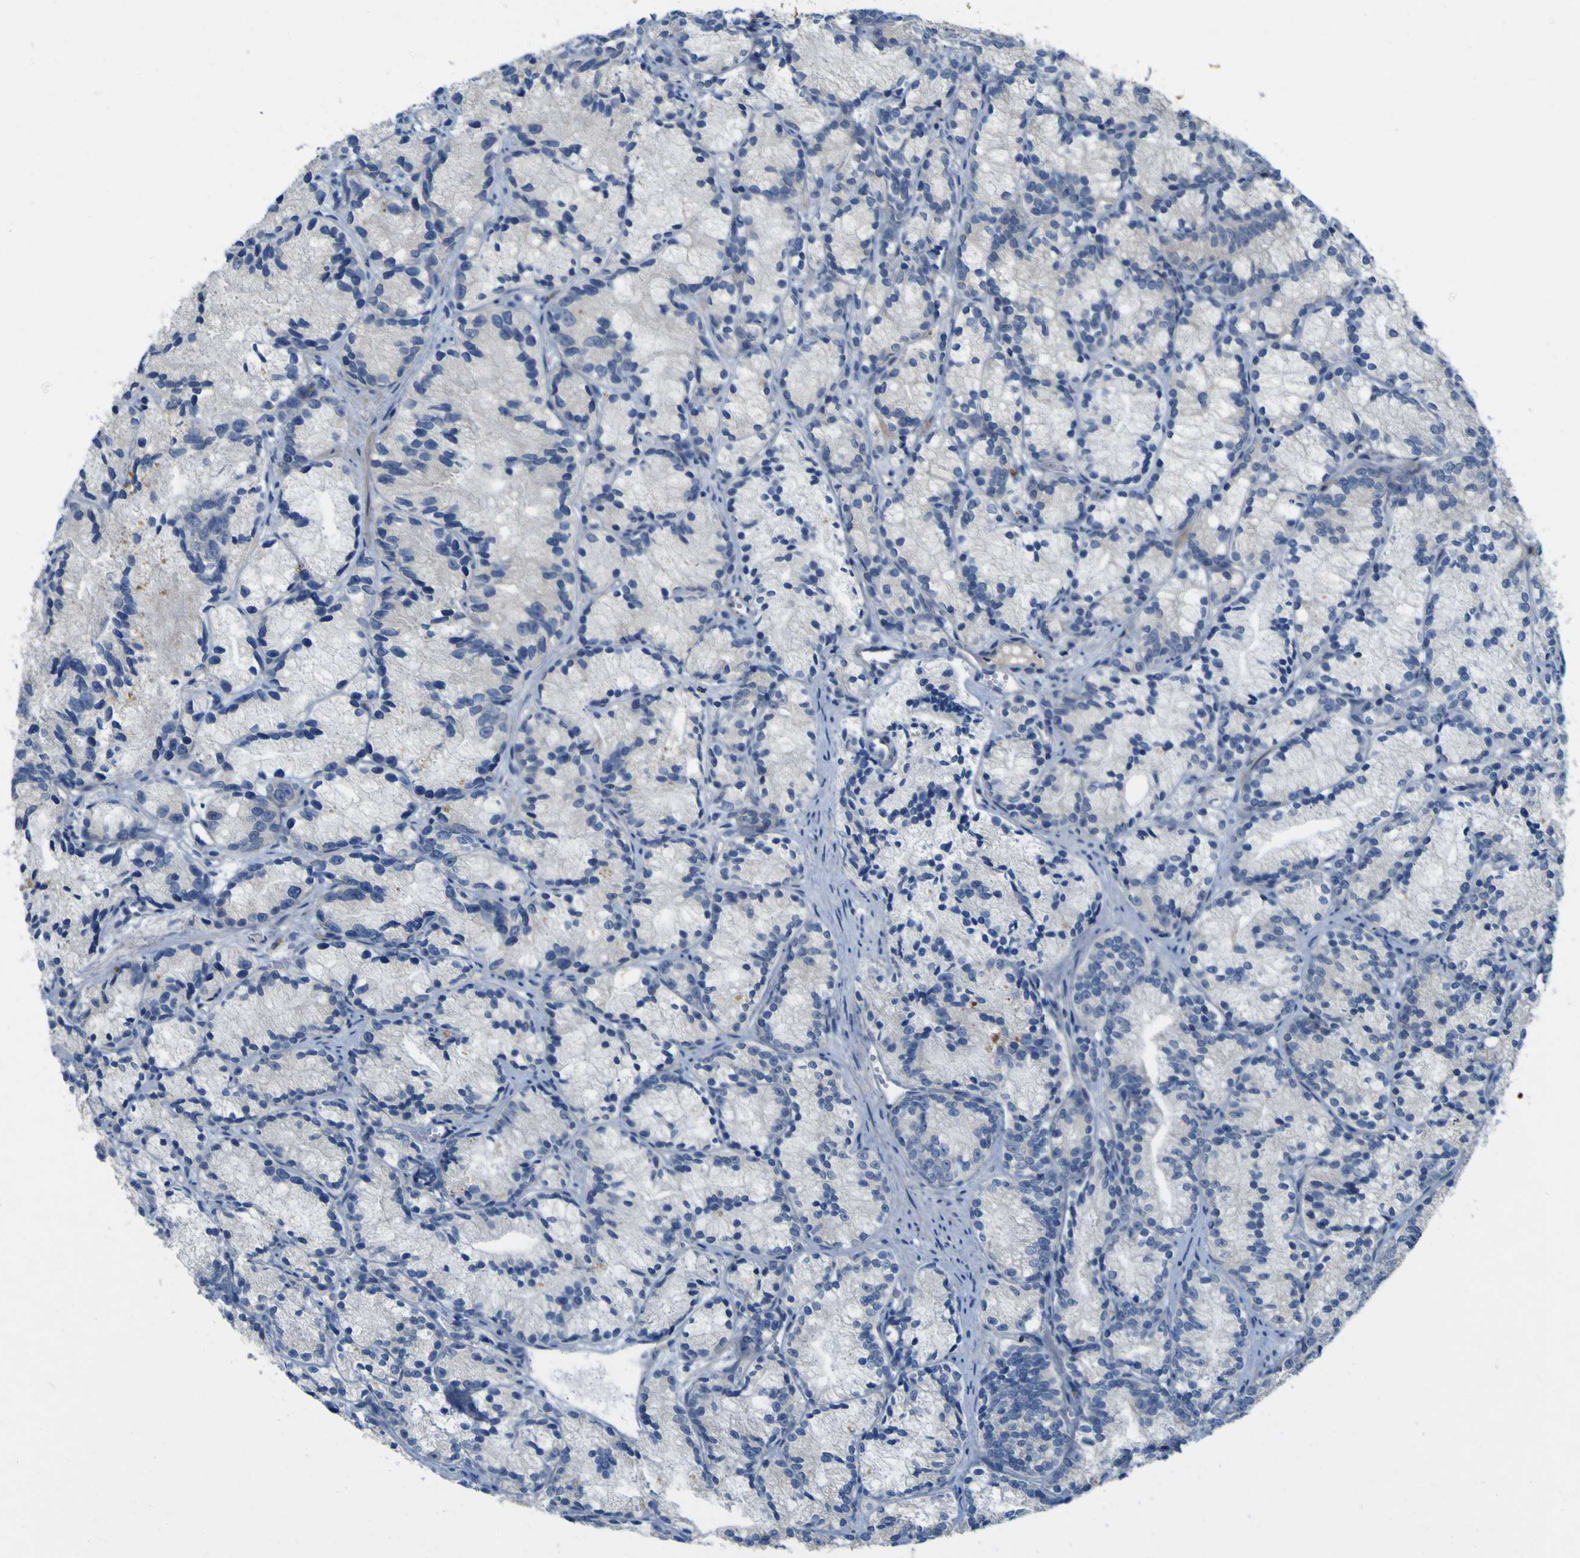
{"staining": {"intensity": "negative", "quantity": "none", "location": "none"}, "tissue": "prostate cancer", "cell_type": "Tumor cells", "image_type": "cancer", "snomed": [{"axis": "morphology", "description": "Adenocarcinoma, Low grade"}, {"axis": "topography", "description": "Prostate"}], "caption": "IHC of prostate cancer exhibits no positivity in tumor cells.", "gene": "MYEOV", "patient": {"sex": "male", "age": 89}}